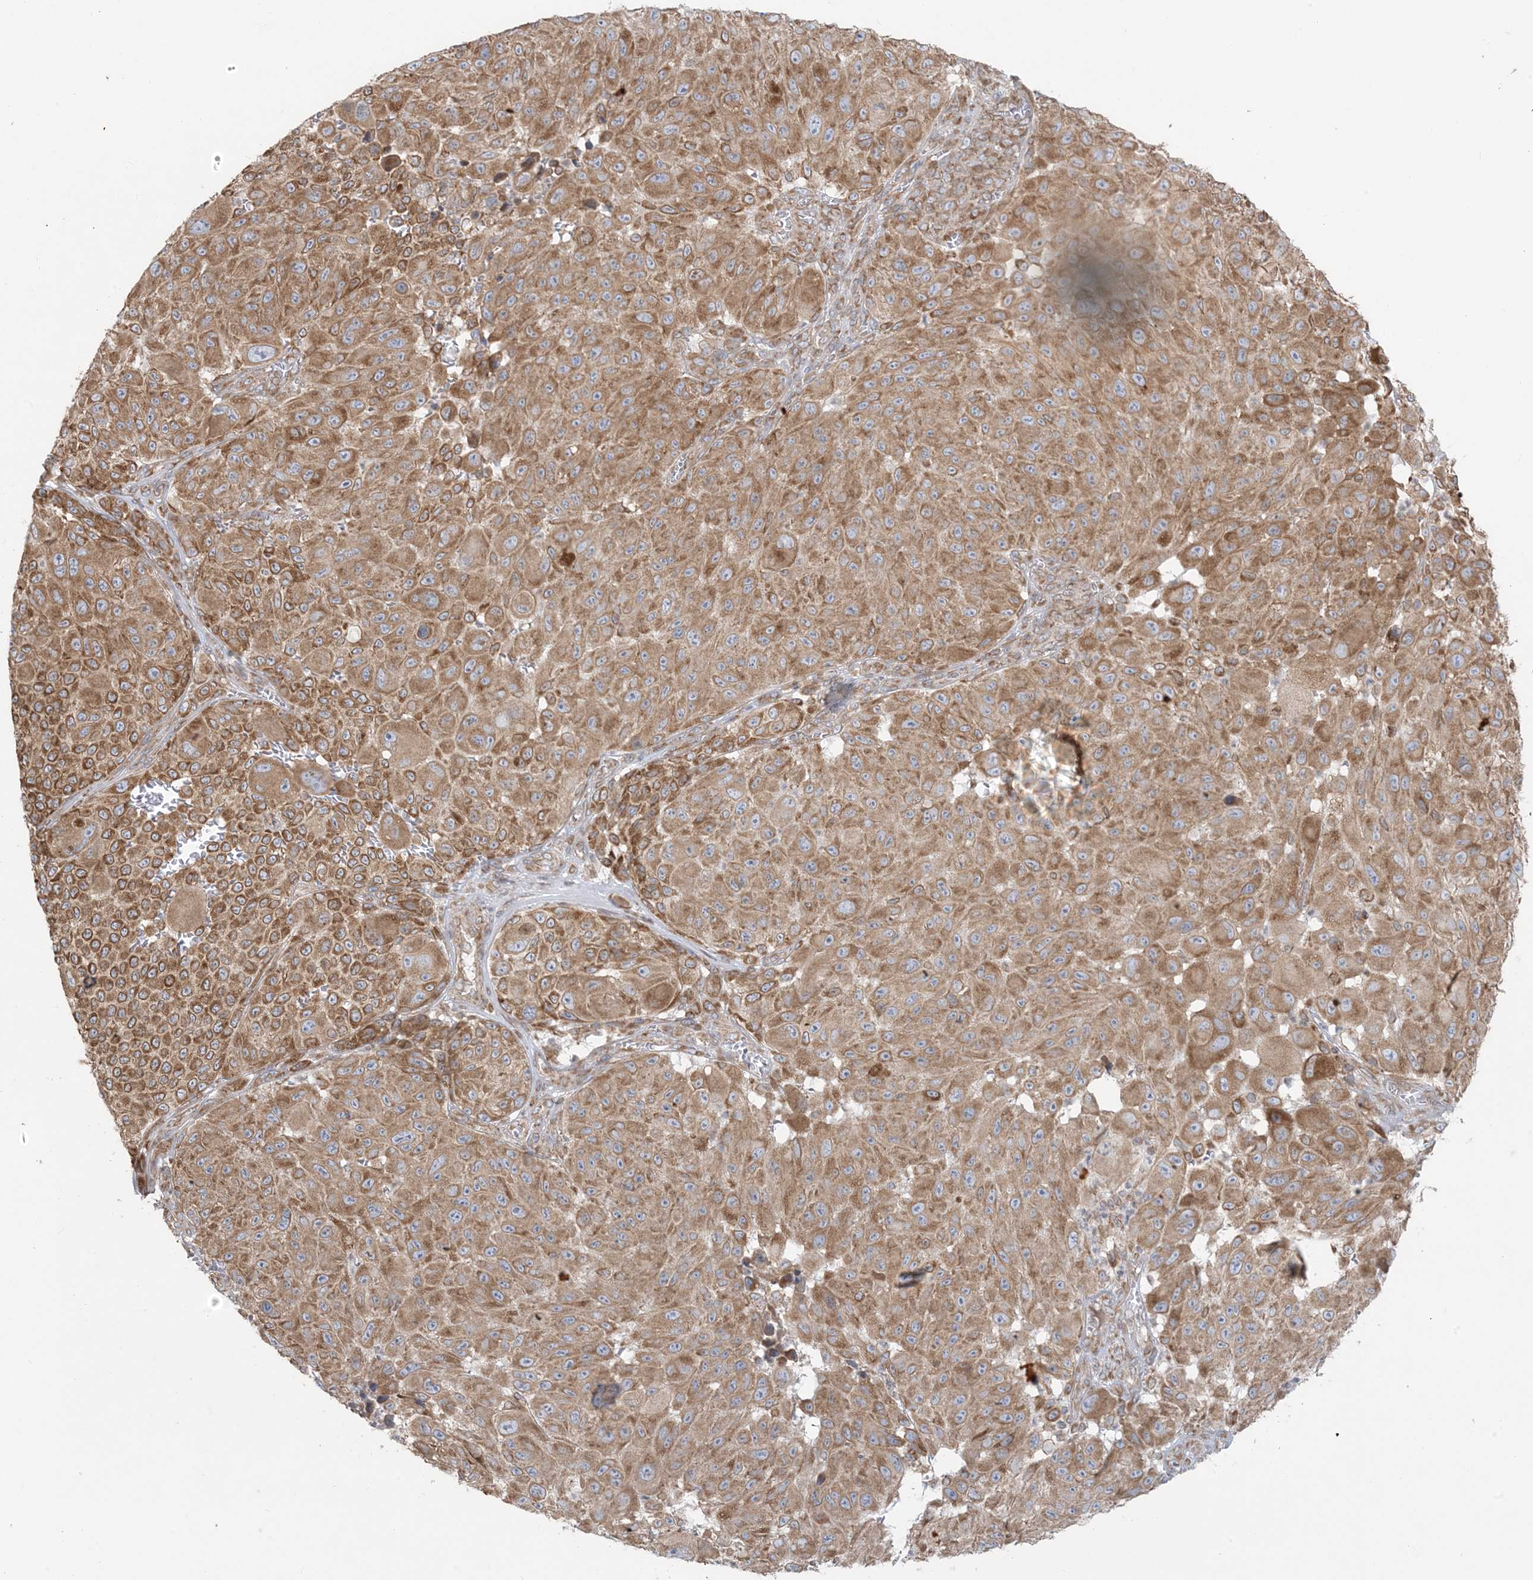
{"staining": {"intensity": "moderate", "quantity": ">75%", "location": "cytoplasmic/membranous"}, "tissue": "melanoma", "cell_type": "Tumor cells", "image_type": "cancer", "snomed": [{"axis": "morphology", "description": "Malignant melanoma, NOS"}, {"axis": "topography", "description": "Skin"}], "caption": "High-magnification brightfield microscopy of melanoma stained with DAB (brown) and counterstained with hematoxylin (blue). tumor cells exhibit moderate cytoplasmic/membranous expression is appreciated in about>75% of cells. Immunohistochemistry stains the protein in brown and the nuclei are stained blue.", "gene": "UBXN4", "patient": {"sex": "male", "age": 83}}